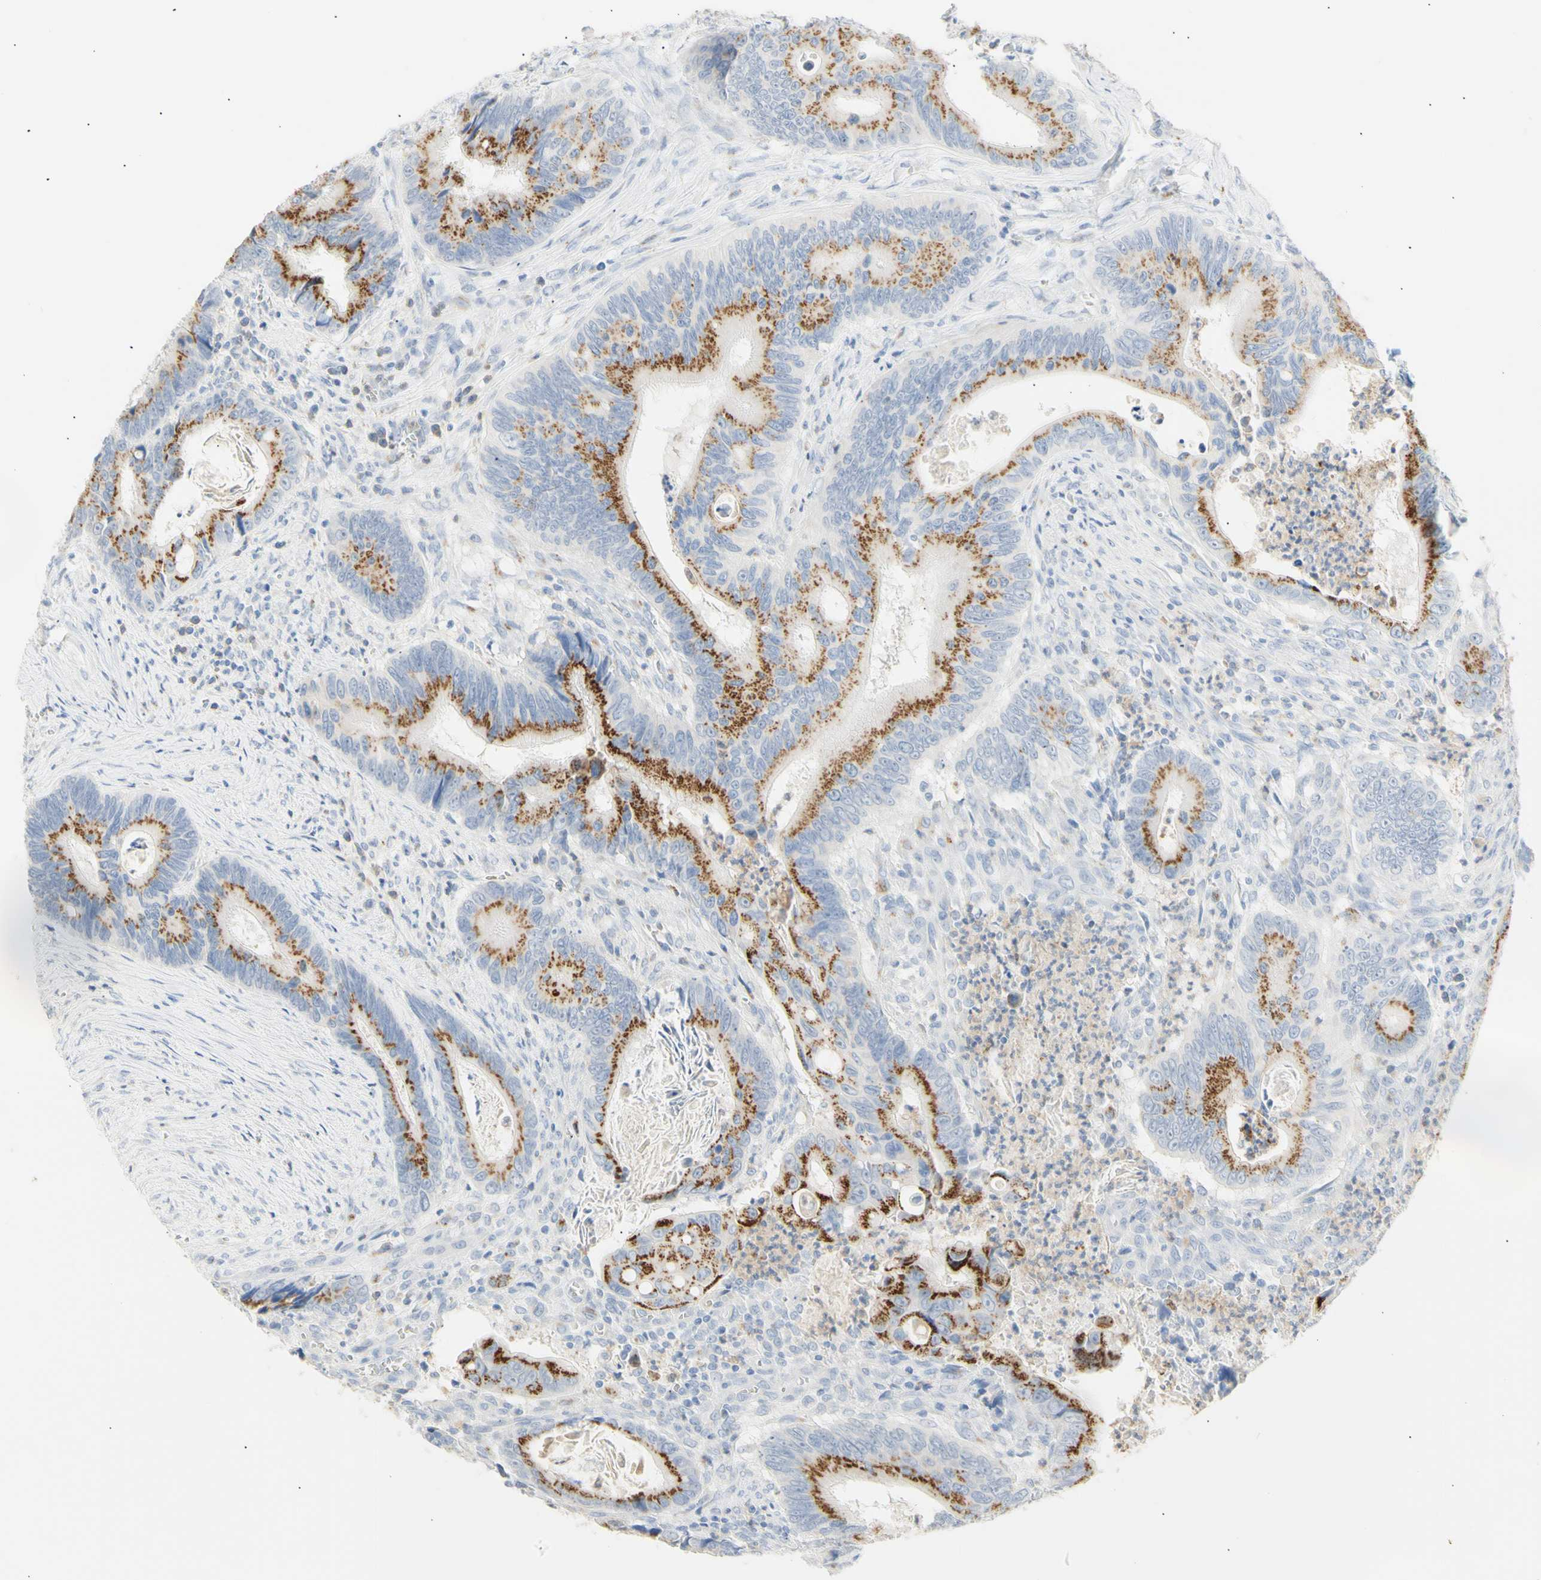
{"staining": {"intensity": "moderate", "quantity": ">75%", "location": "cytoplasmic/membranous"}, "tissue": "colorectal cancer", "cell_type": "Tumor cells", "image_type": "cancer", "snomed": [{"axis": "morphology", "description": "Inflammation, NOS"}, {"axis": "morphology", "description": "Adenocarcinoma, NOS"}, {"axis": "topography", "description": "Colon"}], "caption": "A histopathology image showing moderate cytoplasmic/membranous expression in approximately >75% of tumor cells in colorectal cancer, as visualized by brown immunohistochemical staining.", "gene": "B4GALNT3", "patient": {"sex": "male", "age": 72}}